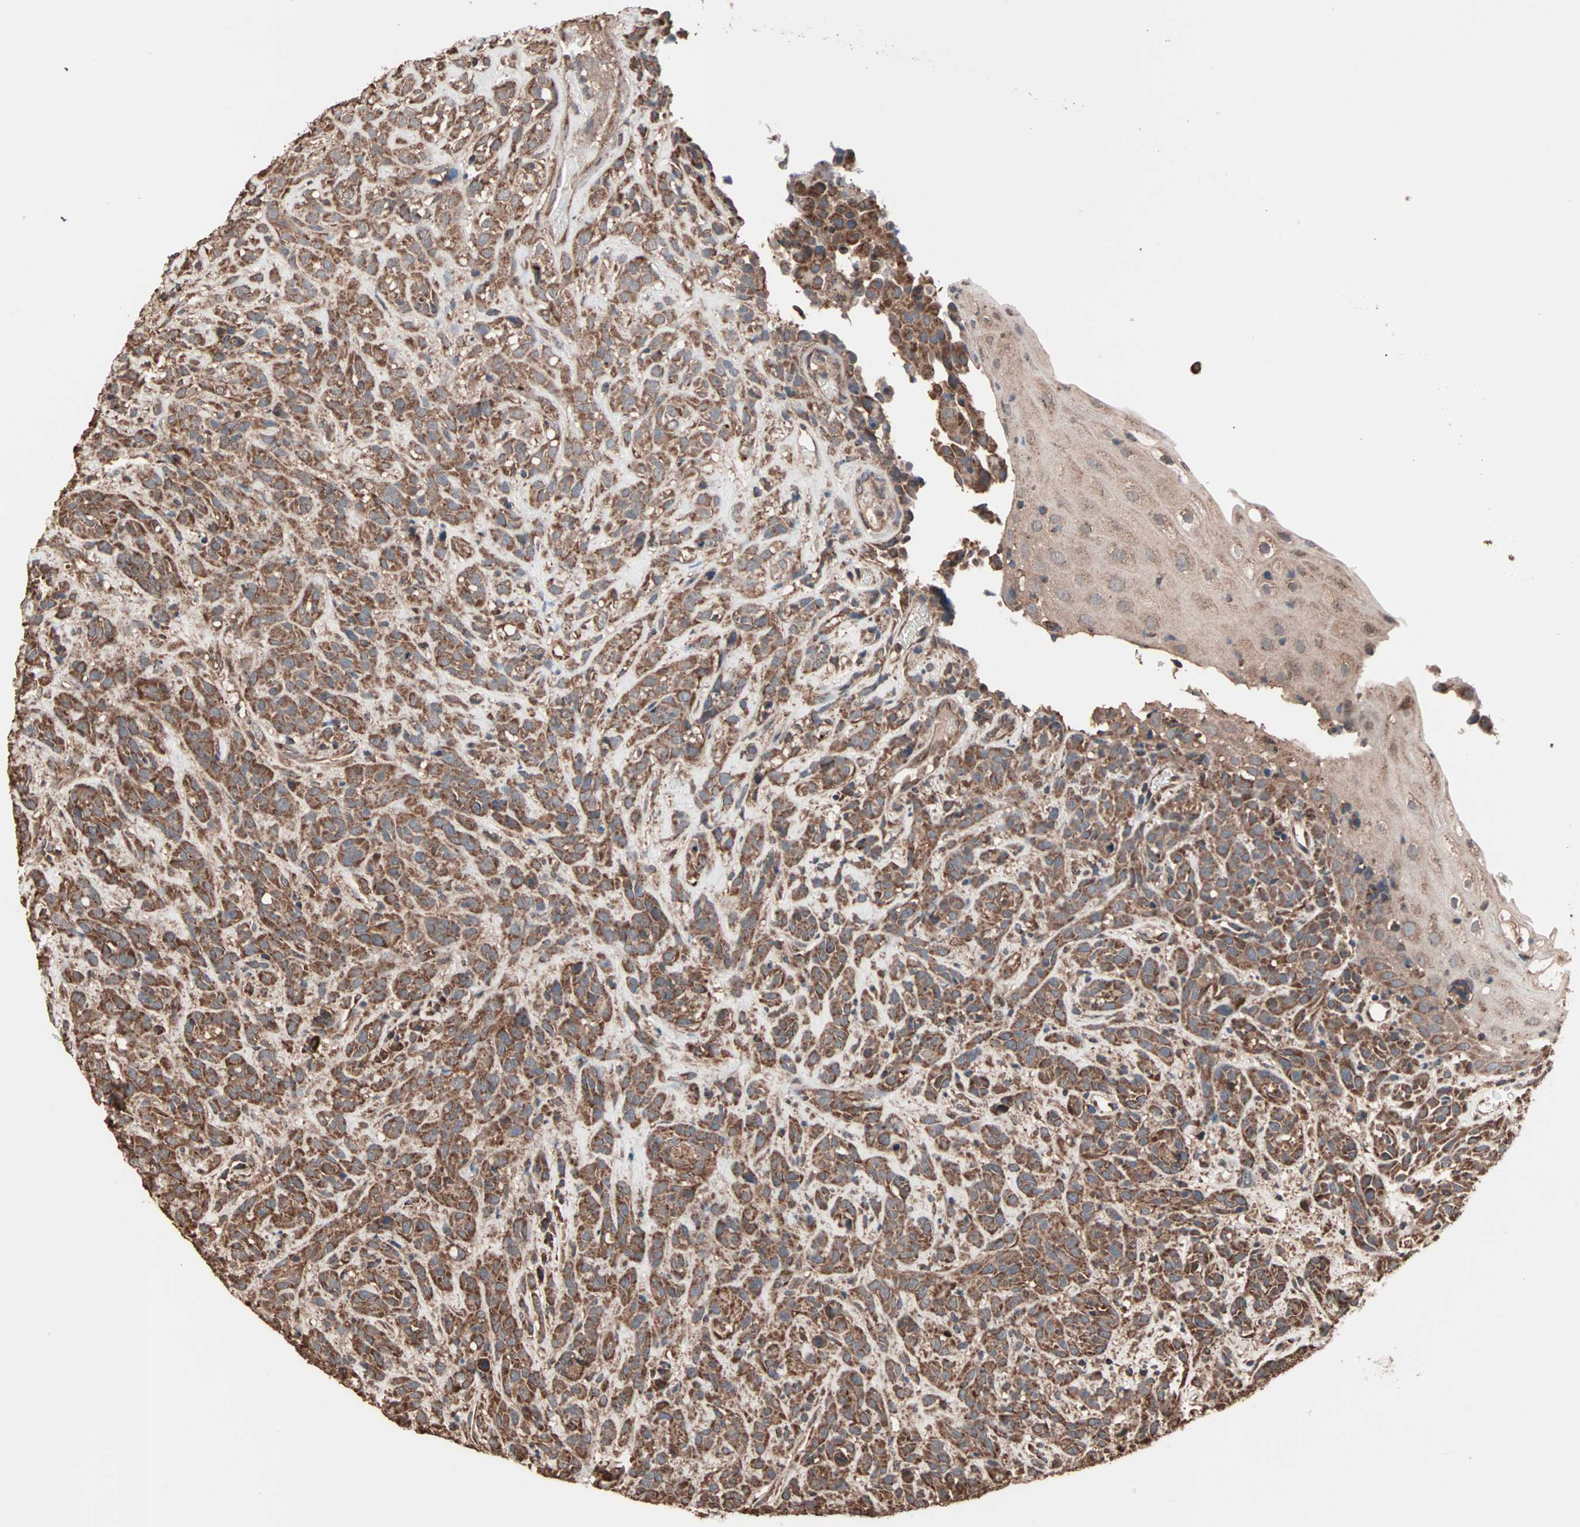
{"staining": {"intensity": "strong", "quantity": ">75%", "location": "cytoplasmic/membranous"}, "tissue": "head and neck cancer", "cell_type": "Tumor cells", "image_type": "cancer", "snomed": [{"axis": "morphology", "description": "Normal tissue, NOS"}, {"axis": "morphology", "description": "Squamous cell carcinoma, NOS"}, {"axis": "topography", "description": "Cartilage tissue"}, {"axis": "topography", "description": "Head-Neck"}], "caption": "A brown stain highlights strong cytoplasmic/membranous expression of a protein in squamous cell carcinoma (head and neck) tumor cells.", "gene": "MRPL2", "patient": {"sex": "male", "age": 62}}